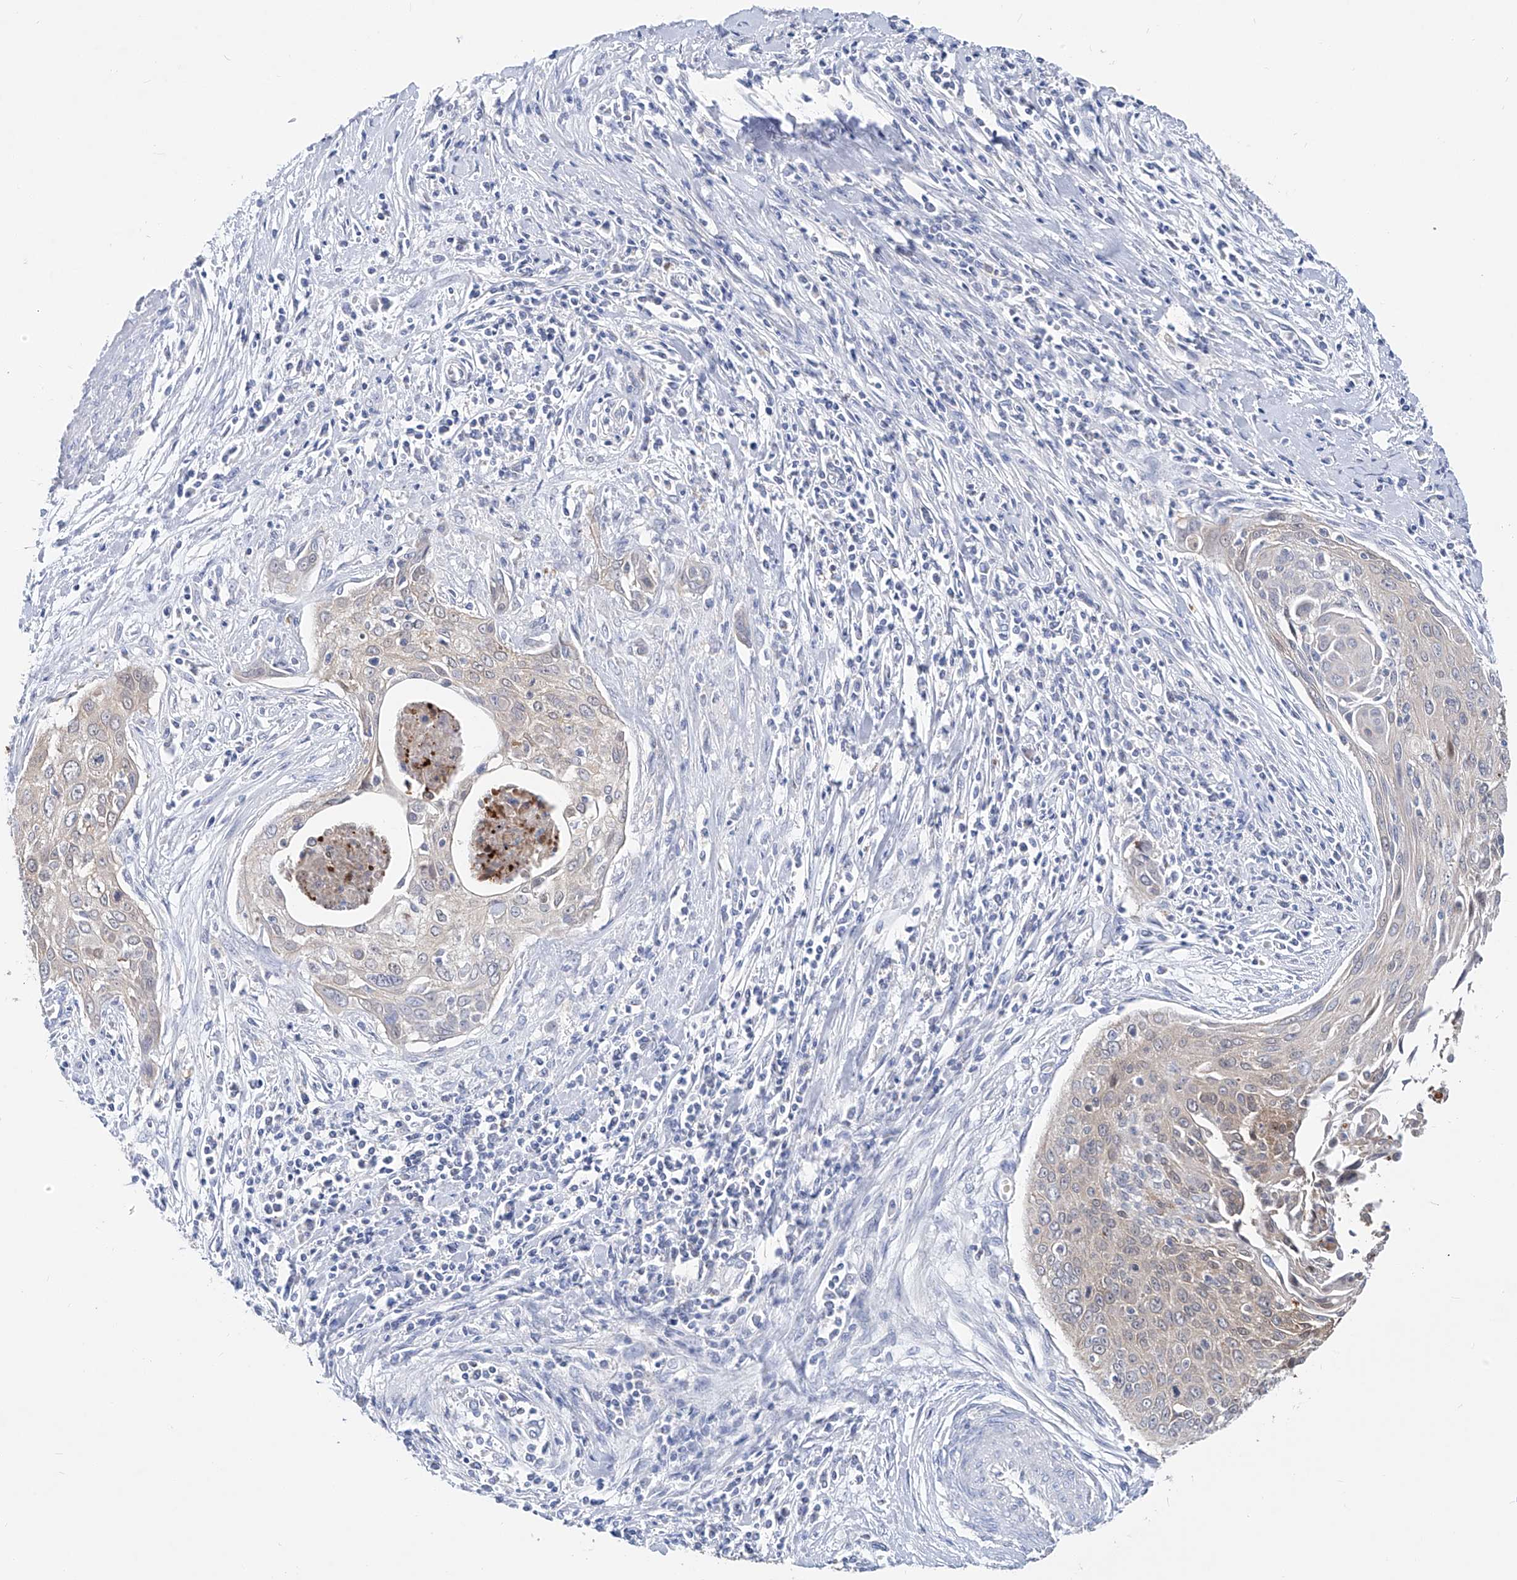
{"staining": {"intensity": "moderate", "quantity": "<25%", "location": "cytoplasmic/membranous"}, "tissue": "cervical cancer", "cell_type": "Tumor cells", "image_type": "cancer", "snomed": [{"axis": "morphology", "description": "Squamous cell carcinoma, NOS"}, {"axis": "topography", "description": "Cervix"}], "caption": "High-magnification brightfield microscopy of cervical cancer stained with DAB (brown) and counterstained with hematoxylin (blue). tumor cells exhibit moderate cytoplasmic/membranous staining is appreciated in approximately<25% of cells. The staining was performed using DAB (3,3'-diaminobenzidine) to visualize the protein expression in brown, while the nuclei were stained in blue with hematoxylin (Magnification: 20x).", "gene": "UFL1", "patient": {"sex": "female", "age": 55}}